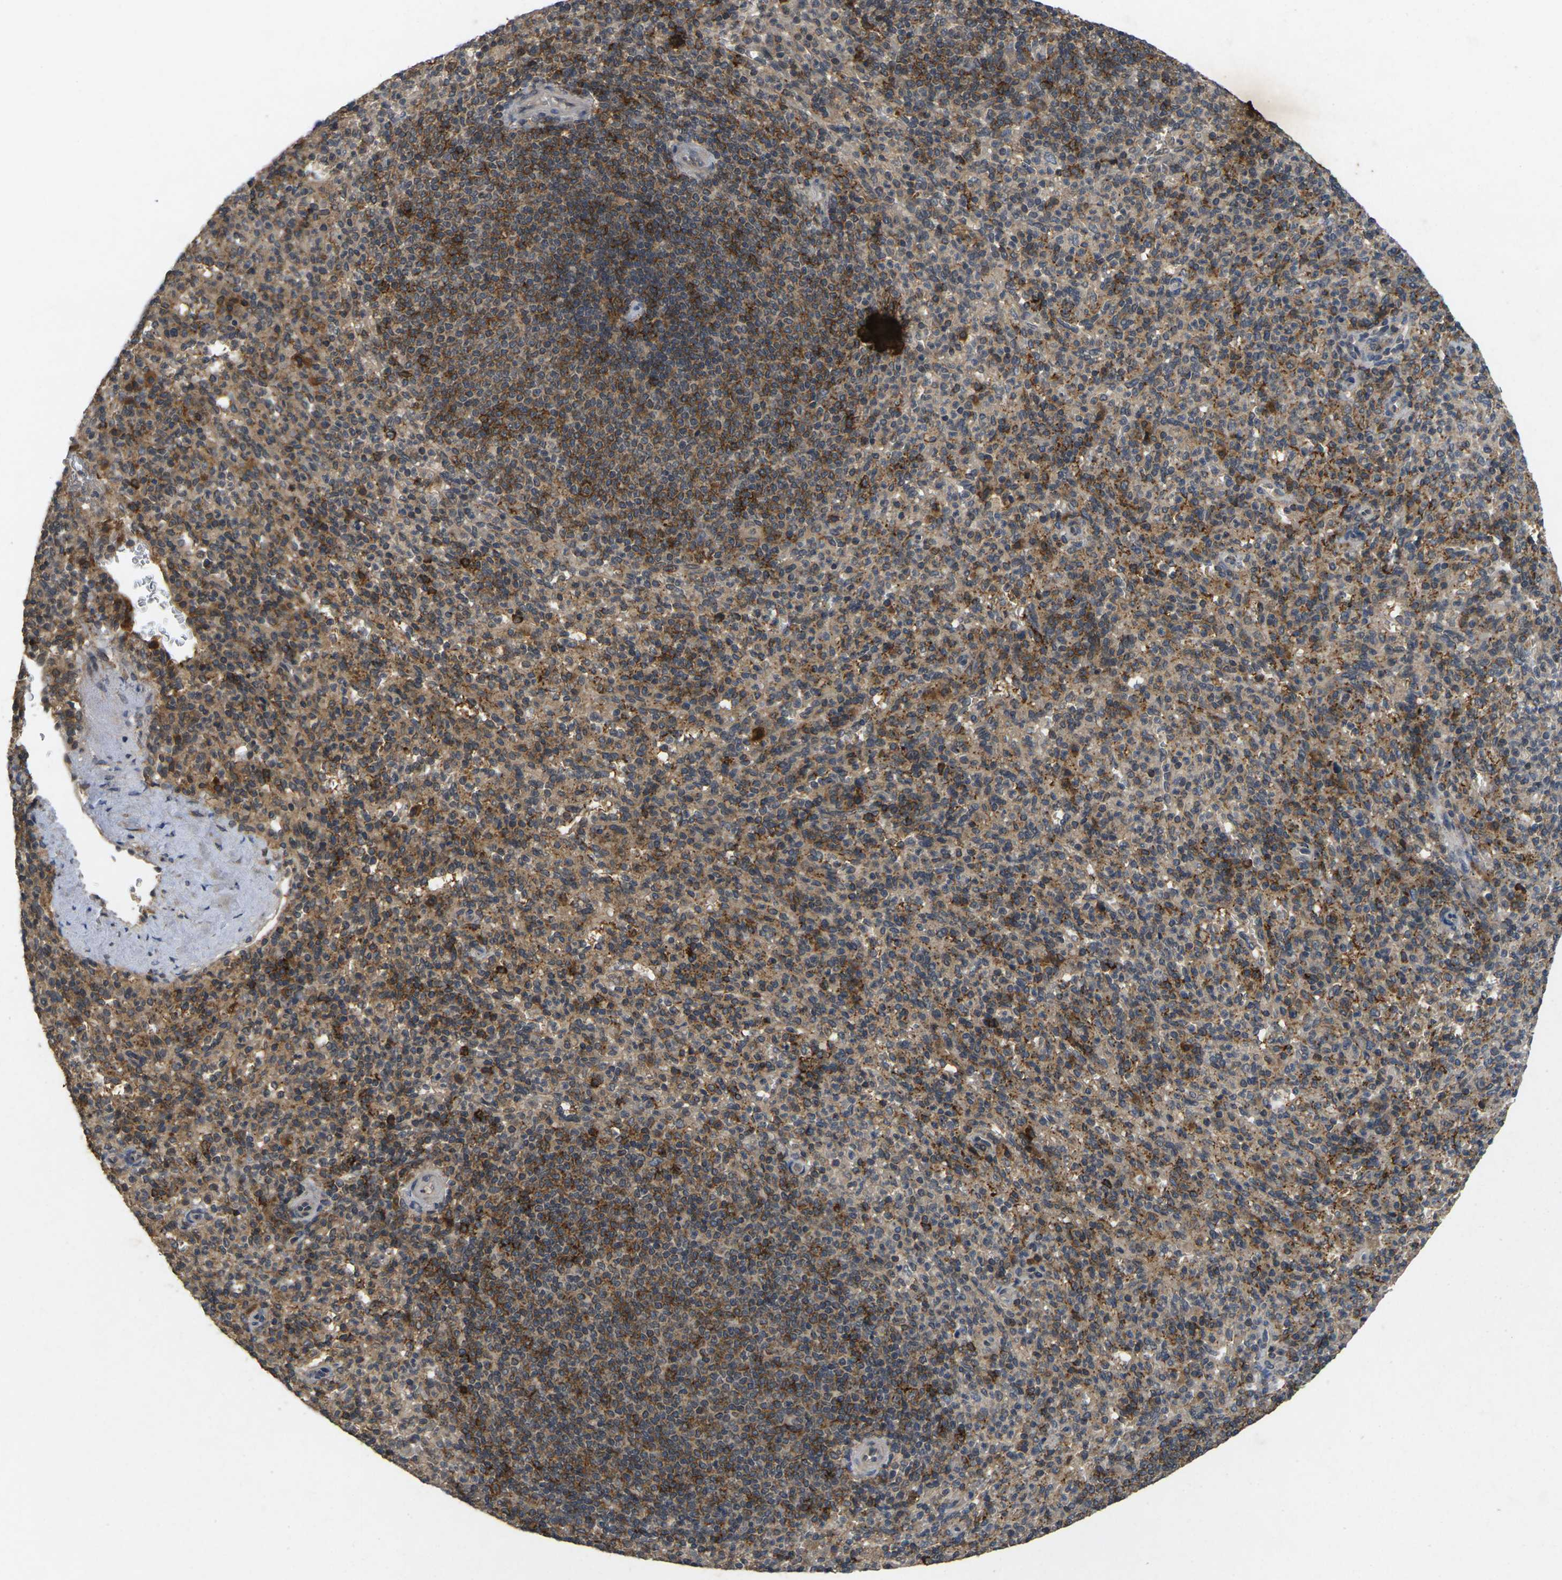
{"staining": {"intensity": "moderate", "quantity": ">75%", "location": "cytoplasmic/membranous"}, "tissue": "spleen", "cell_type": "Cells in red pulp", "image_type": "normal", "snomed": [{"axis": "morphology", "description": "Normal tissue, NOS"}, {"axis": "topography", "description": "Spleen"}], "caption": "Moderate cytoplasmic/membranous protein positivity is present in approximately >75% of cells in red pulp in spleen.", "gene": "ERN1", "patient": {"sex": "male", "age": 36}}